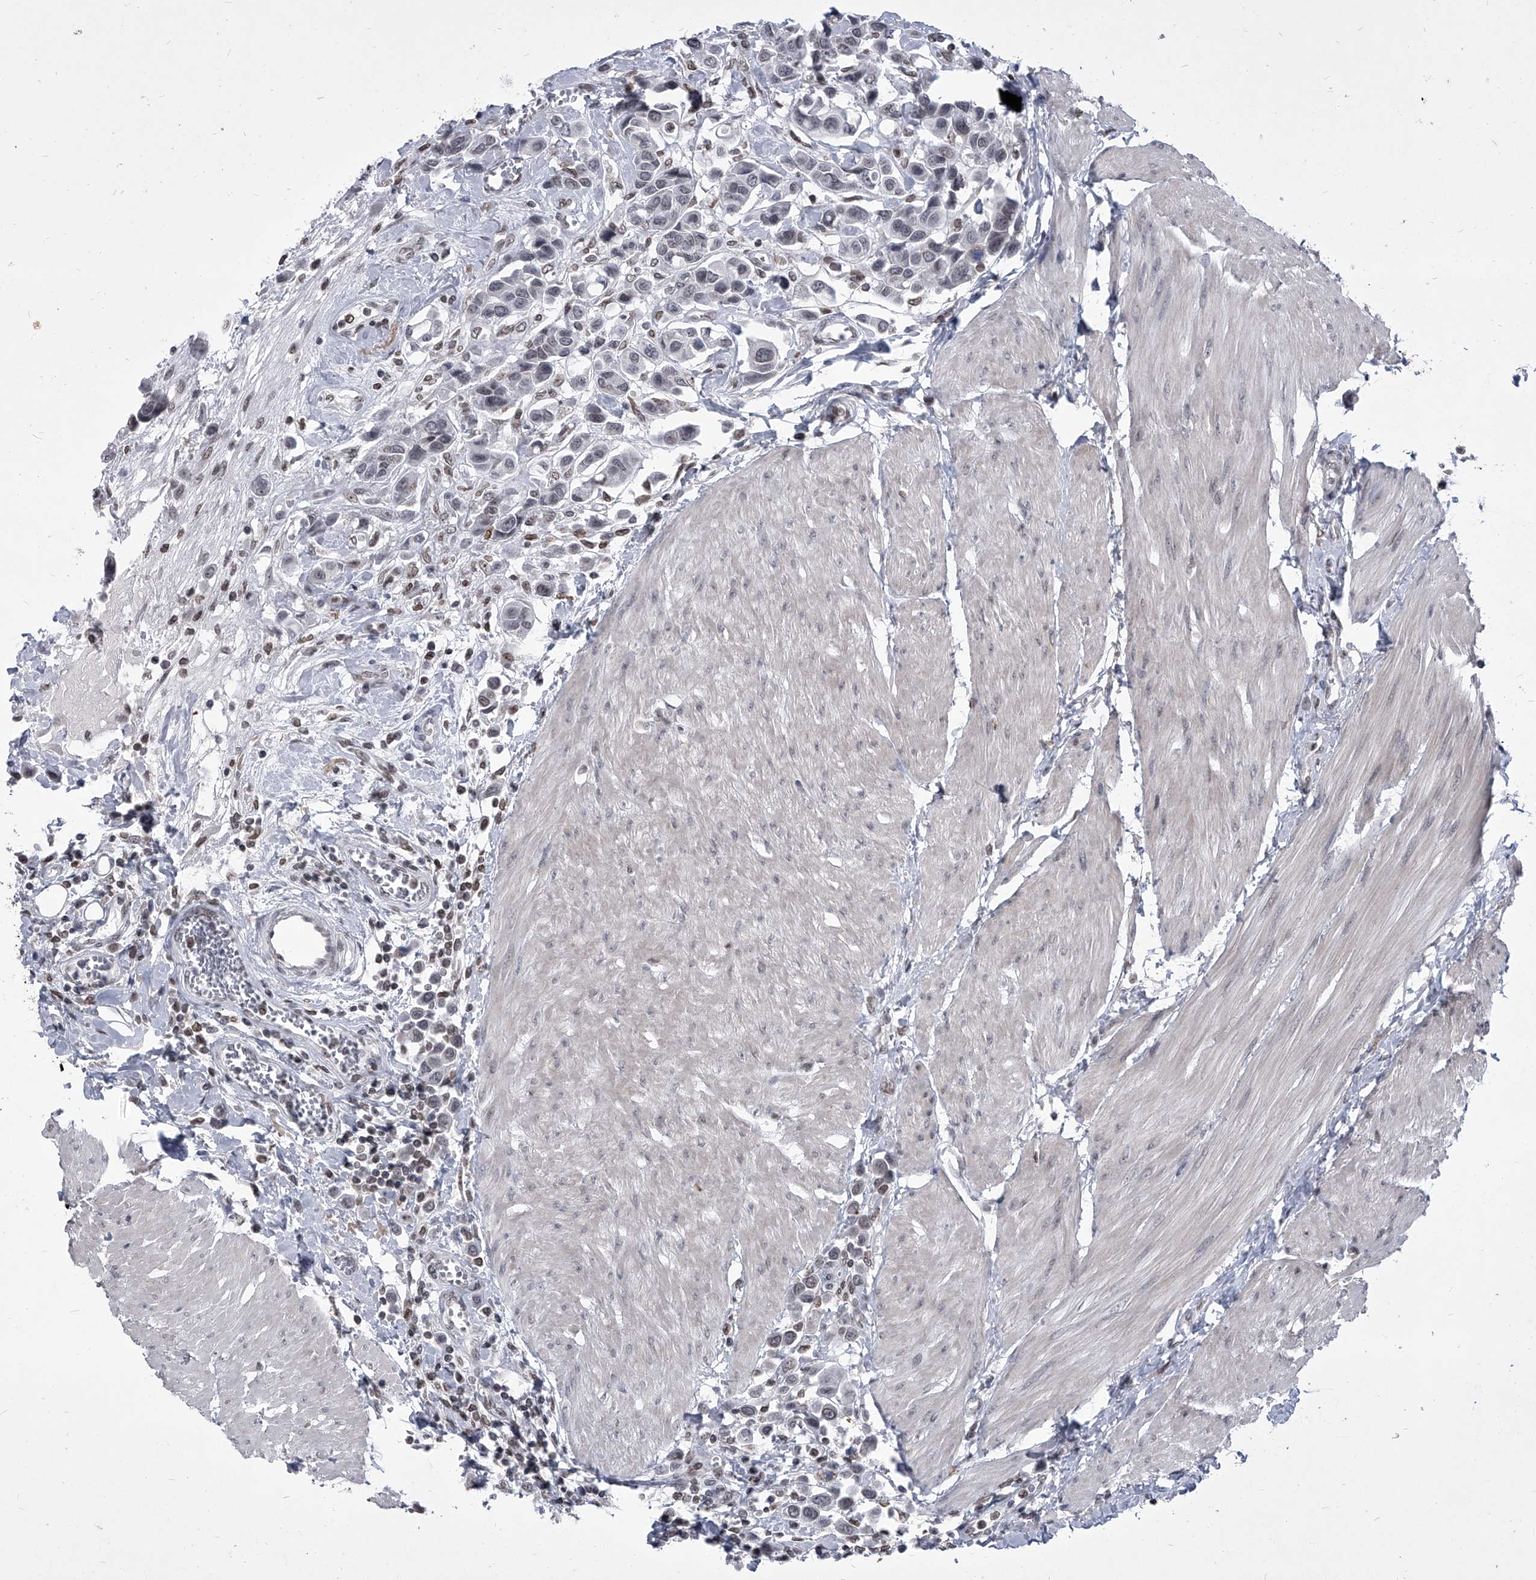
{"staining": {"intensity": "weak", "quantity": "<25%", "location": "nuclear"}, "tissue": "urothelial cancer", "cell_type": "Tumor cells", "image_type": "cancer", "snomed": [{"axis": "morphology", "description": "Urothelial carcinoma, High grade"}, {"axis": "topography", "description": "Urinary bladder"}], "caption": "IHC photomicrograph of neoplastic tissue: urothelial cancer stained with DAB demonstrates no significant protein expression in tumor cells.", "gene": "PPIL4", "patient": {"sex": "male", "age": 50}}